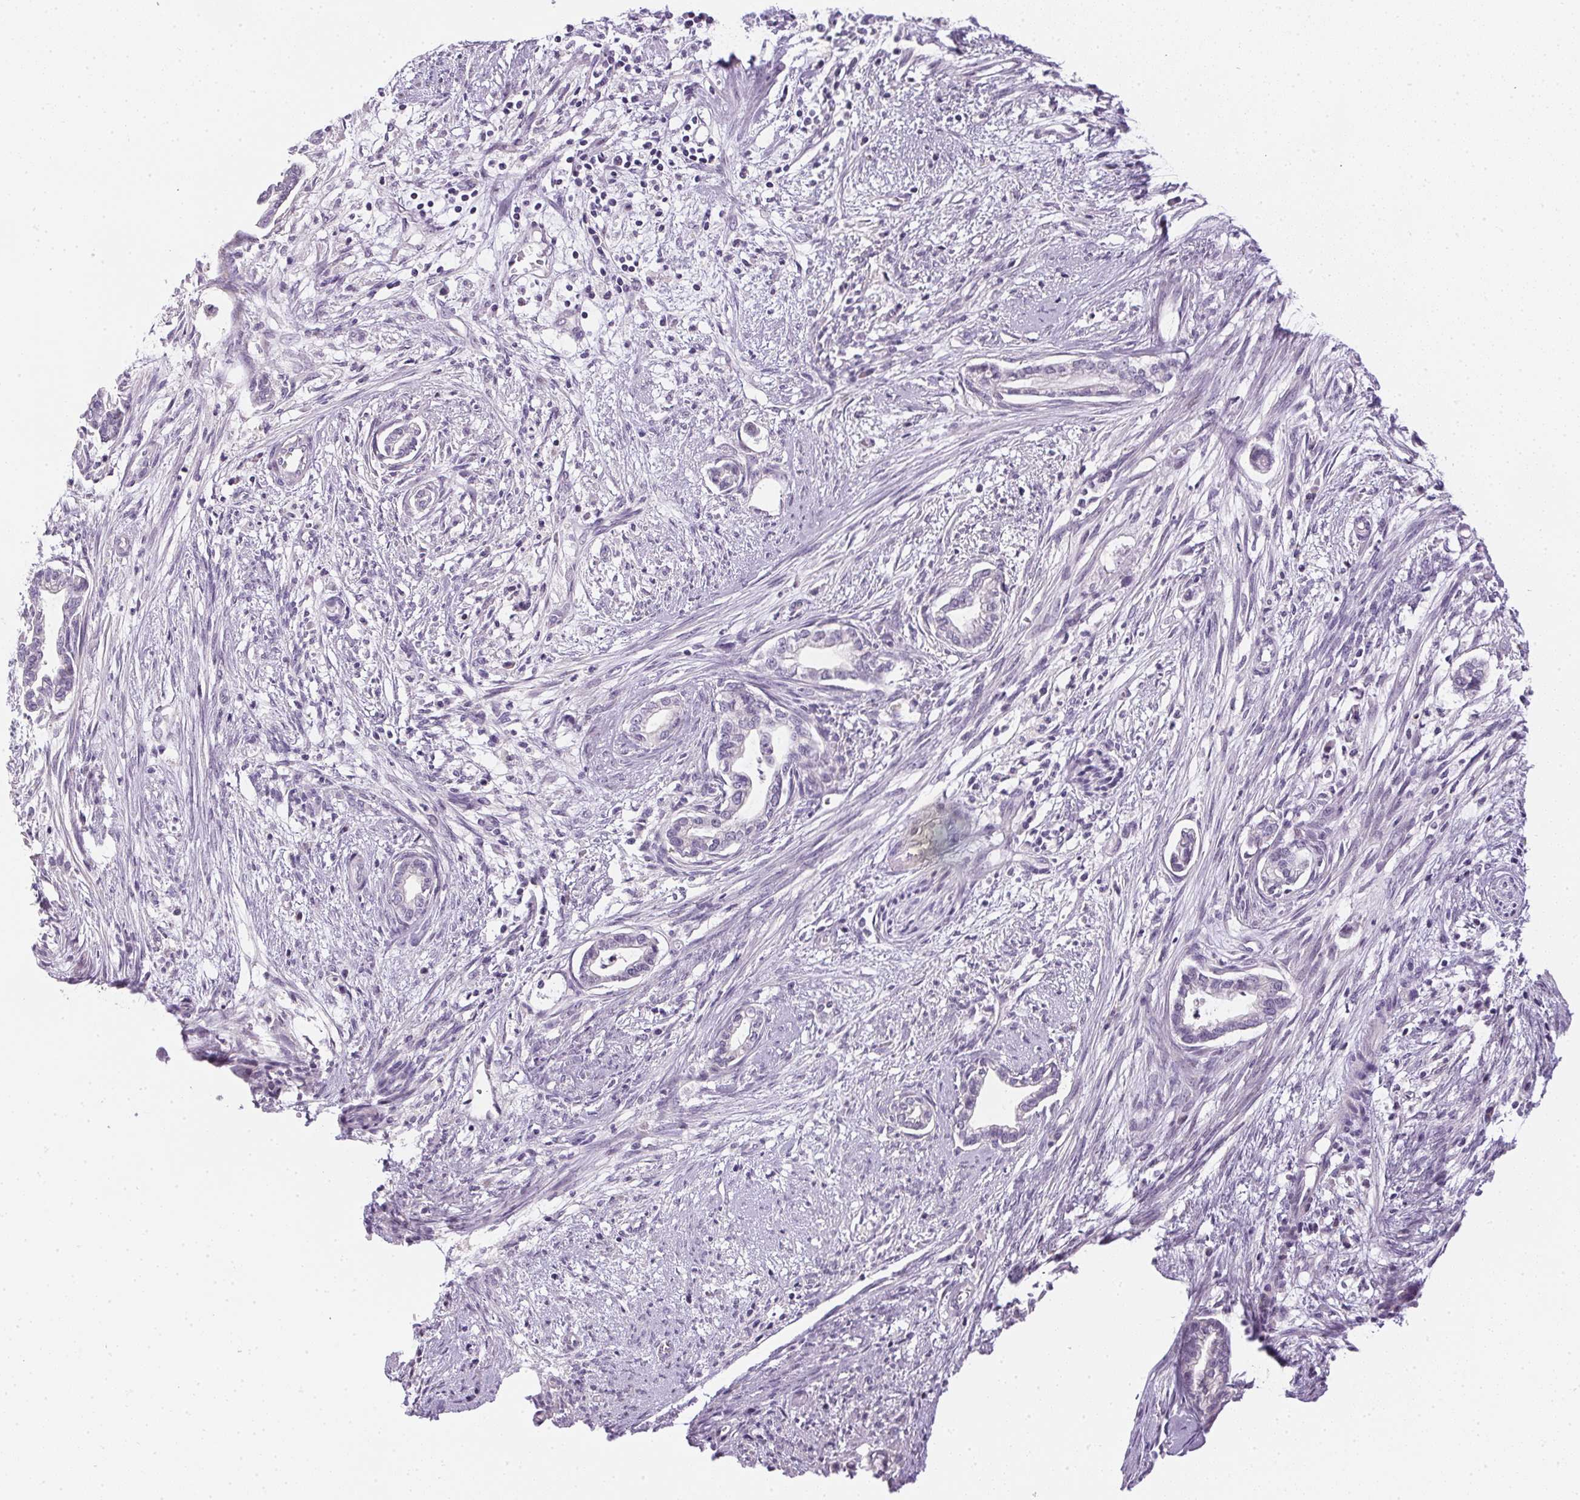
{"staining": {"intensity": "negative", "quantity": "none", "location": "none"}, "tissue": "cervical cancer", "cell_type": "Tumor cells", "image_type": "cancer", "snomed": [{"axis": "morphology", "description": "Adenocarcinoma, NOS"}, {"axis": "topography", "description": "Cervix"}], "caption": "This micrograph is of cervical cancer (adenocarcinoma) stained with immunohistochemistry (IHC) to label a protein in brown with the nuclei are counter-stained blue. There is no positivity in tumor cells. Nuclei are stained in blue.", "gene": "GSDMC", "patient": {"sex": "female", "age": 62}}